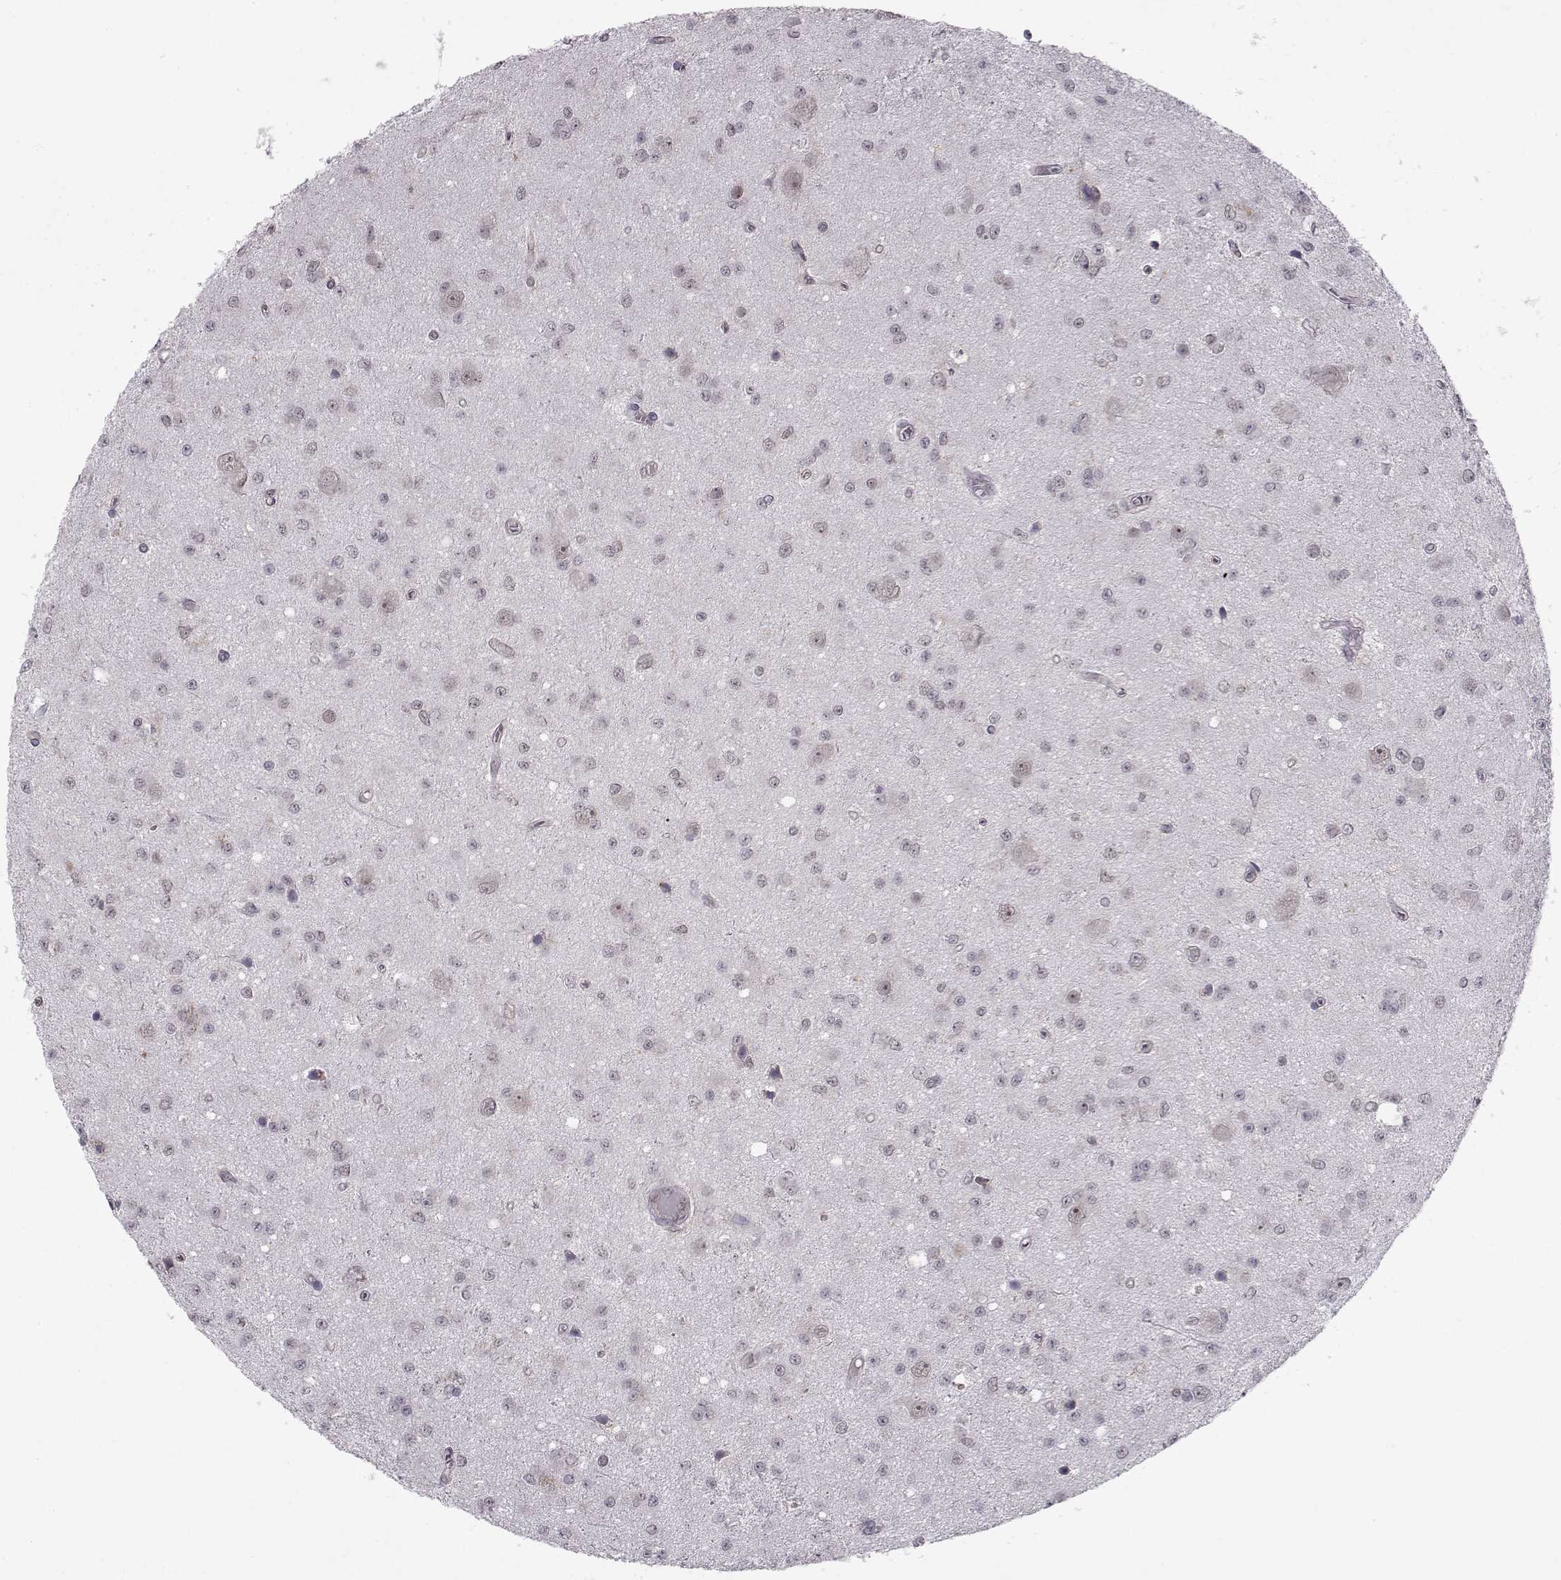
{"staining": {"intensity": "negative", "quantity": "none", "location": "none"}, "tissue": "glioma", "cell_type": "Tumor cells", "image_type": "cancer", "snomed": [{"axis": "morphology", "description": "Glioma, malignant, Low grade"}, {"axis": "topography", "description": "Brain"}], "caption": "There is no significant positivity in tumor cells of malignant glioma (low-grade). The staining was performed using DAB to visualize the protein expression in brown, while the nuclei were stained in blue with hematoxylin (Magnification: 20x).", "gene": "KIF13B", "patient": {"sex": "female", "age": 45}}